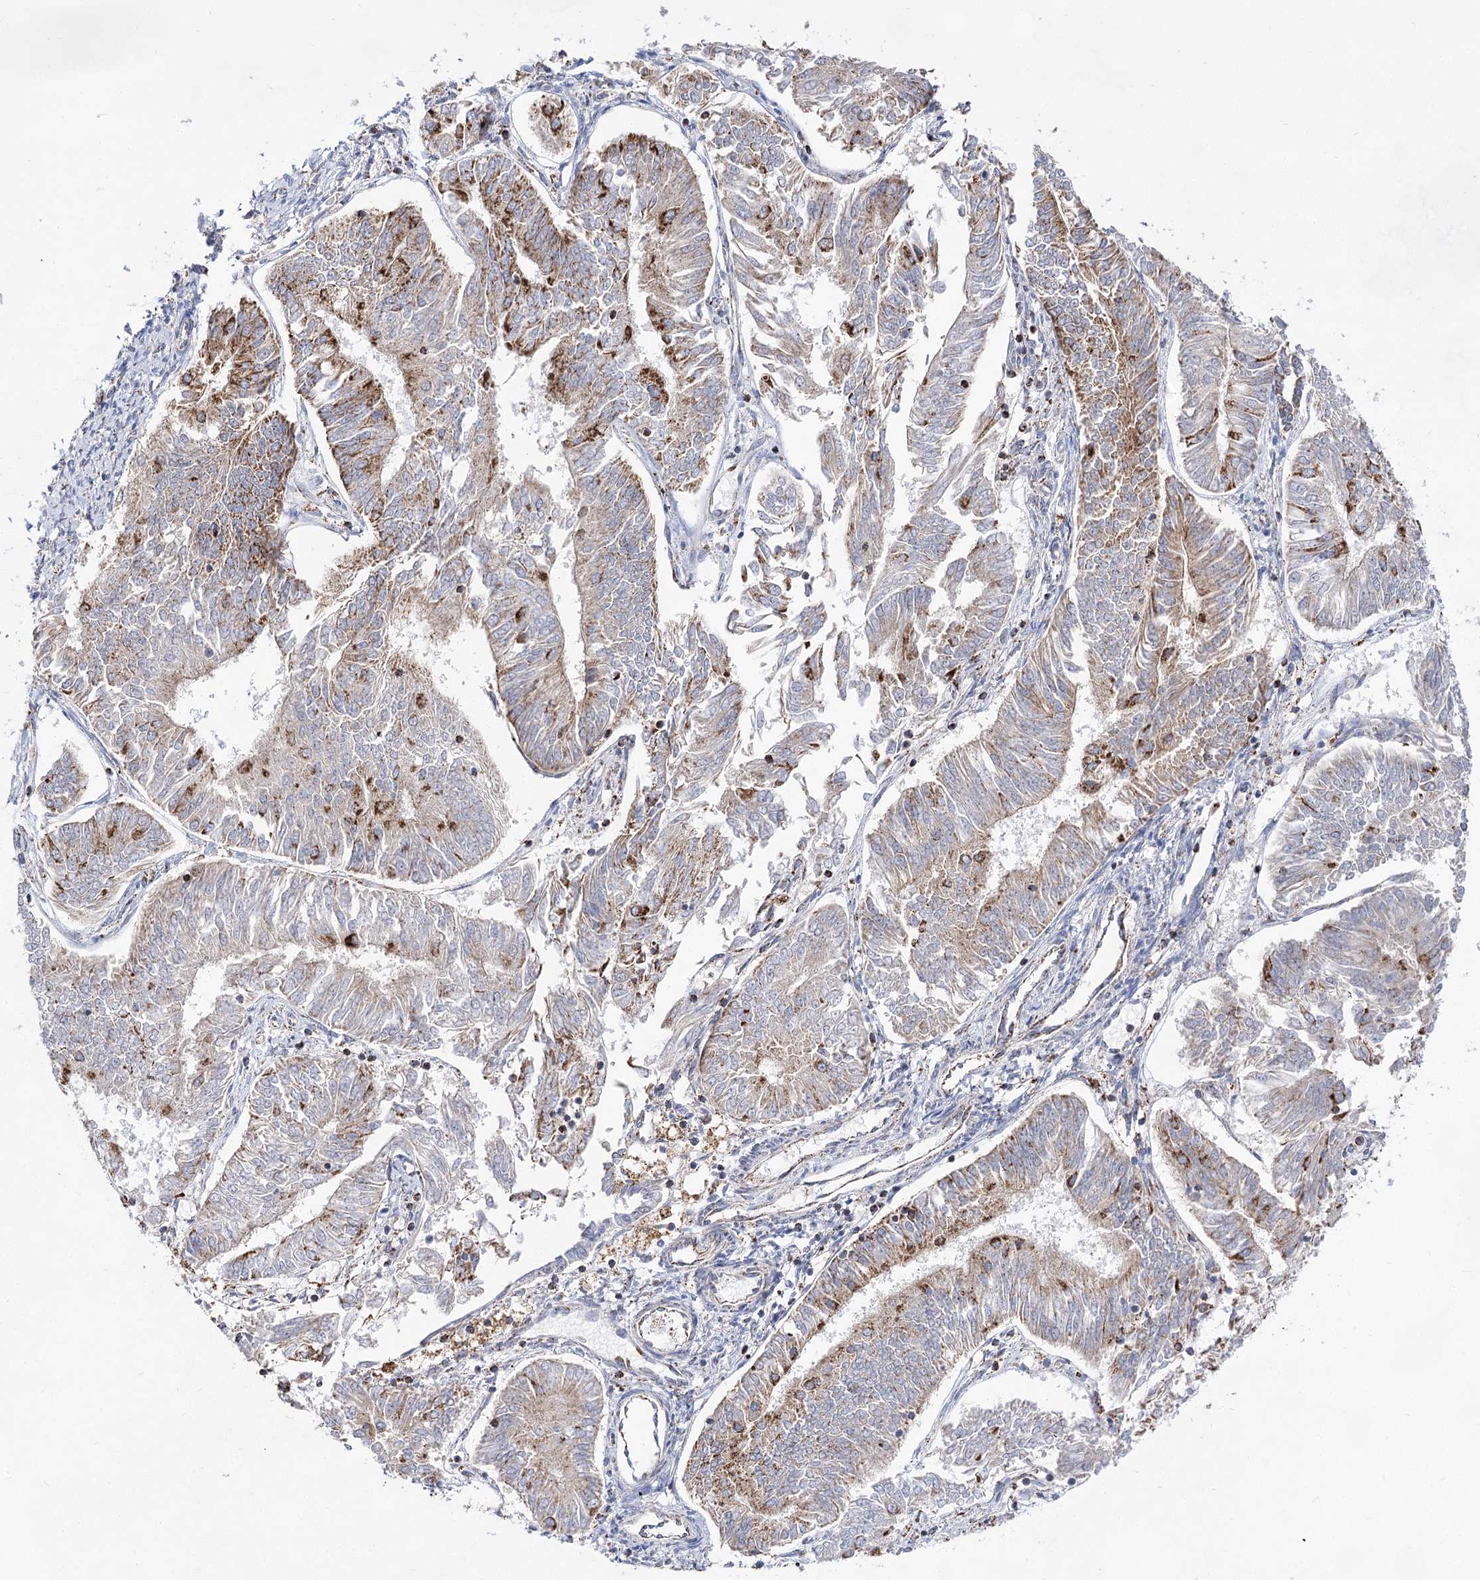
{"staining": {"intensity": "strong", "quantity": "<25%", "location": "cytoplasmic/membranous"}, "tissue": "endometrial cancer", "cell_type": "Tumor cells", "image_type": "cancer", "snomed": [{"axis": "morphology", "description": "Adenocarcinoma, NOS"}, {"axis": "topography", "description": "Endometrium"}], "caption": "High-magnification brightfield microscopy of endometrial cancer stained with DAB (3,3'-diaminobenzidine) (brown) and counterstained with hematoxylin (blue). tumor cells exhibit strong cytoplasmic/membranous expression is seen in about<25% of cells.", "gene": "NADK2", "patient": {"sex": "female", "age": 58}}